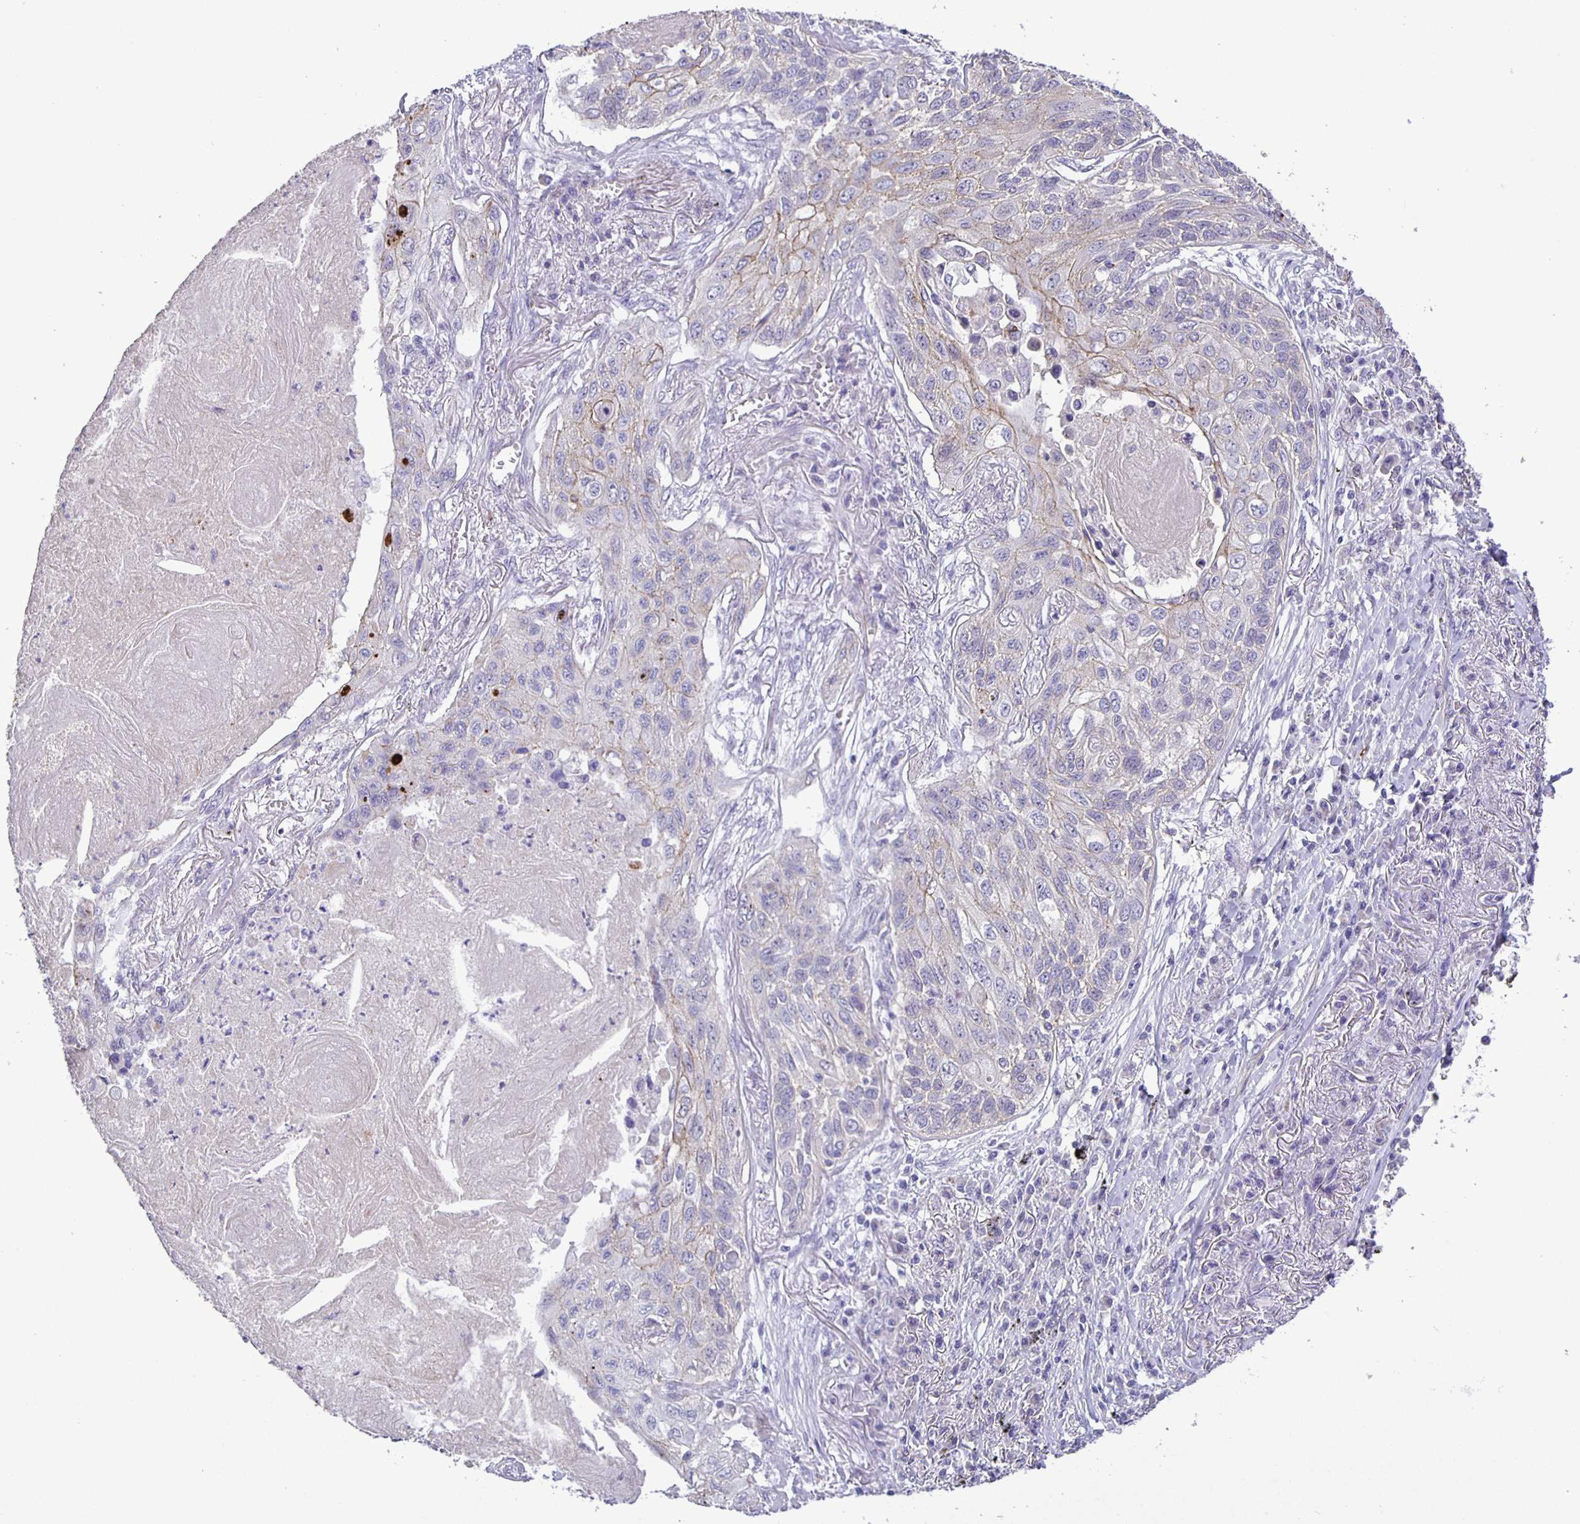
{"staining": {"intensity": "weak", "quantity": "<25%", "location": "cytoplasmic/membranous"}, "tissue": "lung cancer", "cell_type": "Tumor cells", "image_type": "cancer", "snomed": [{"axis": "morphology", "description": "Squamous cell carcinoma, NOS"}, {"axis": "topography", "description": "Lung"}], "caption": "IHC of lung cancer demonstrates no expression in tumor cells.", "gene": "JMJD4", "patient": {"sex": "male", "age": 75}}